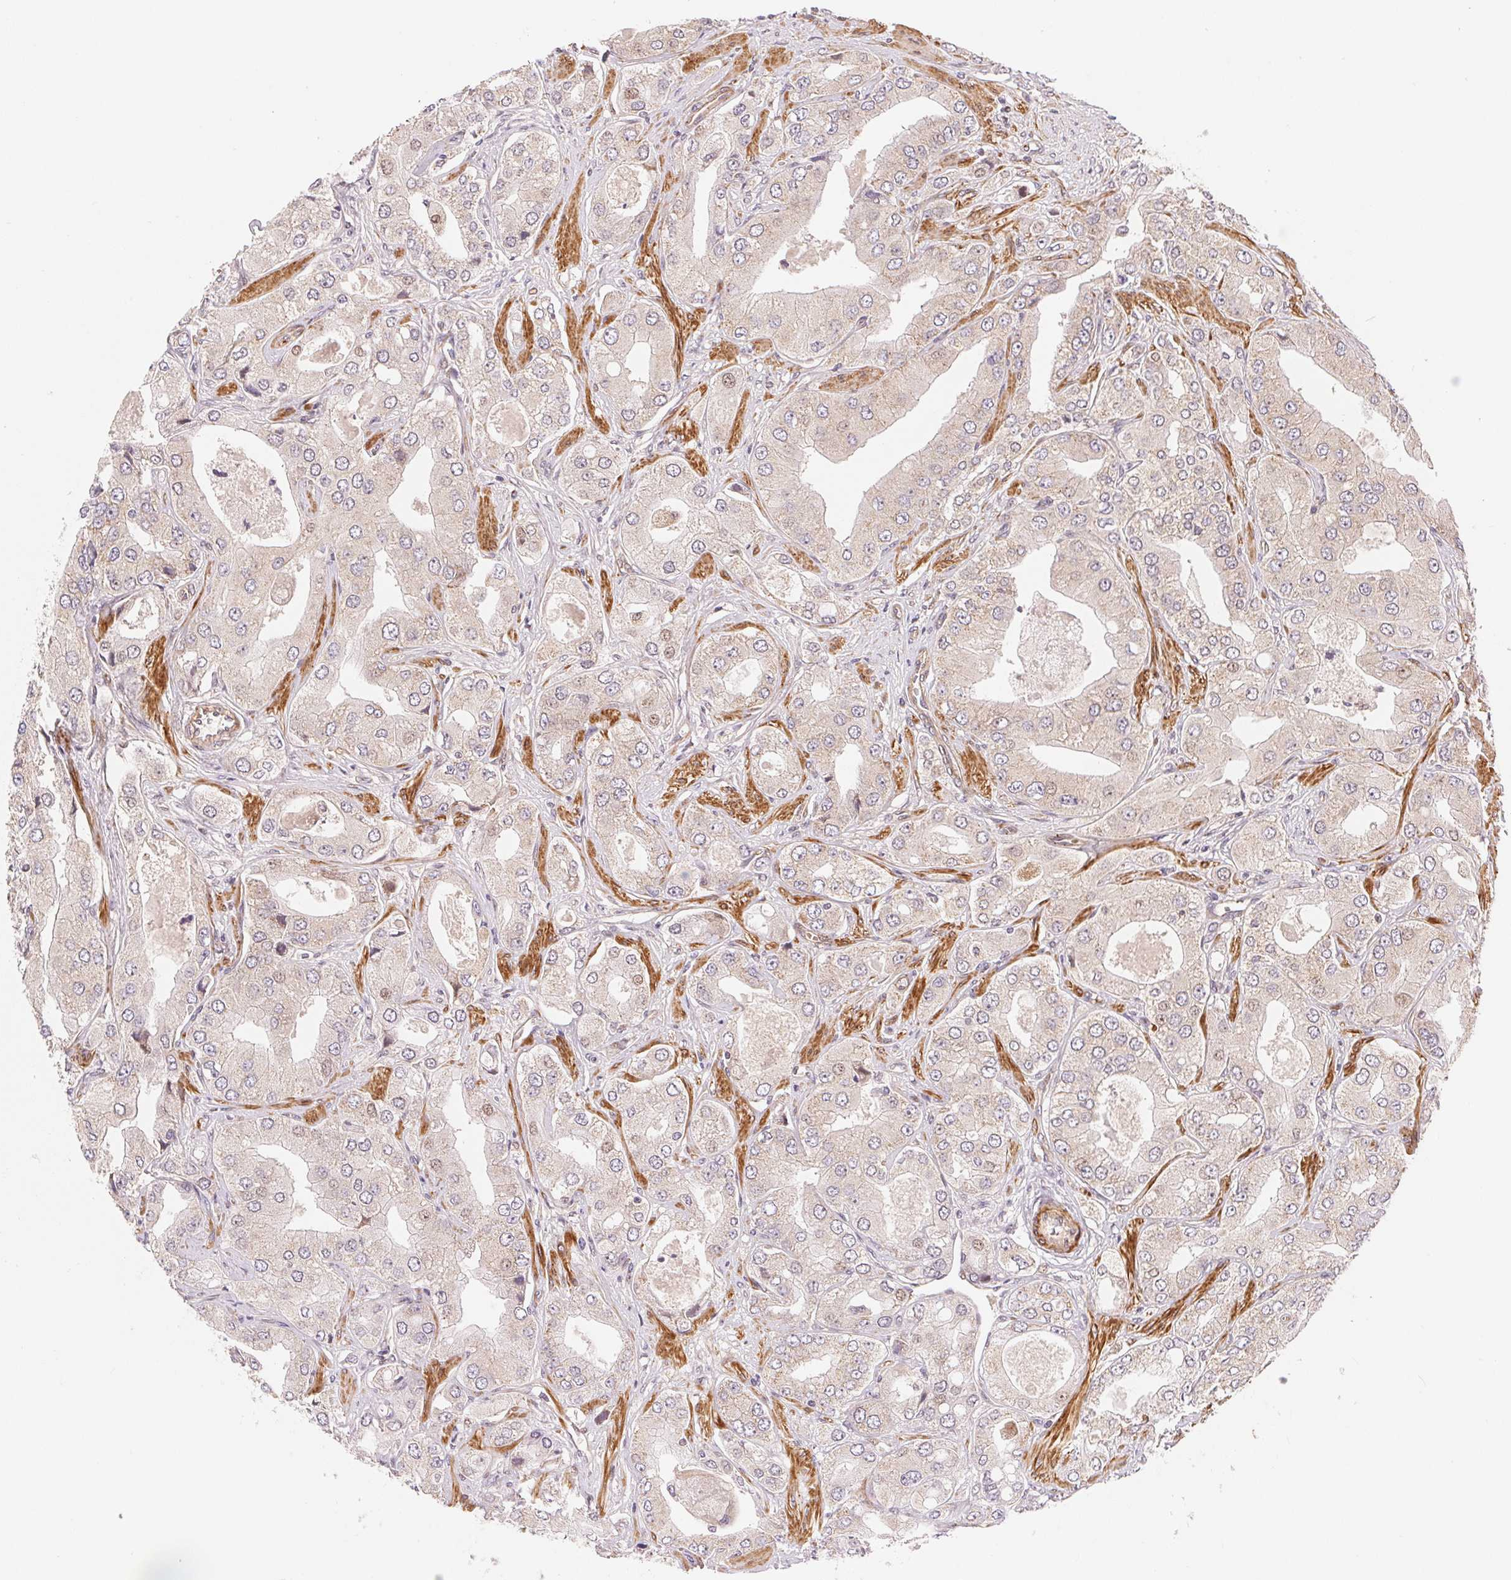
{"staining": {"intensity": "weak", "quantity": "25%-75%", "location": "cytoplasmic/membranous"}, "tissue": "prostate cancer", "cell_type": "Tumor cells", "image_type": "cancer", "snomed": [{"axis": "morphology", "description": "Adenocarcinoma, Low grade"}, {"axis": "topography", "description": "Prostate"}], "caption": "IHC photomicrograph of neoplastic tissue: prostate cancer (low-grade adenocarcinoma) stained using immunohistochemistry displays low levels of weak protein expression localized specifically in the cytoplasmic/membranous of tumor cells, appearing as a cytoplasmic/membranous brown color.", "gene": "TNIP2", "patient": {"sex": "male", "age": 60}}